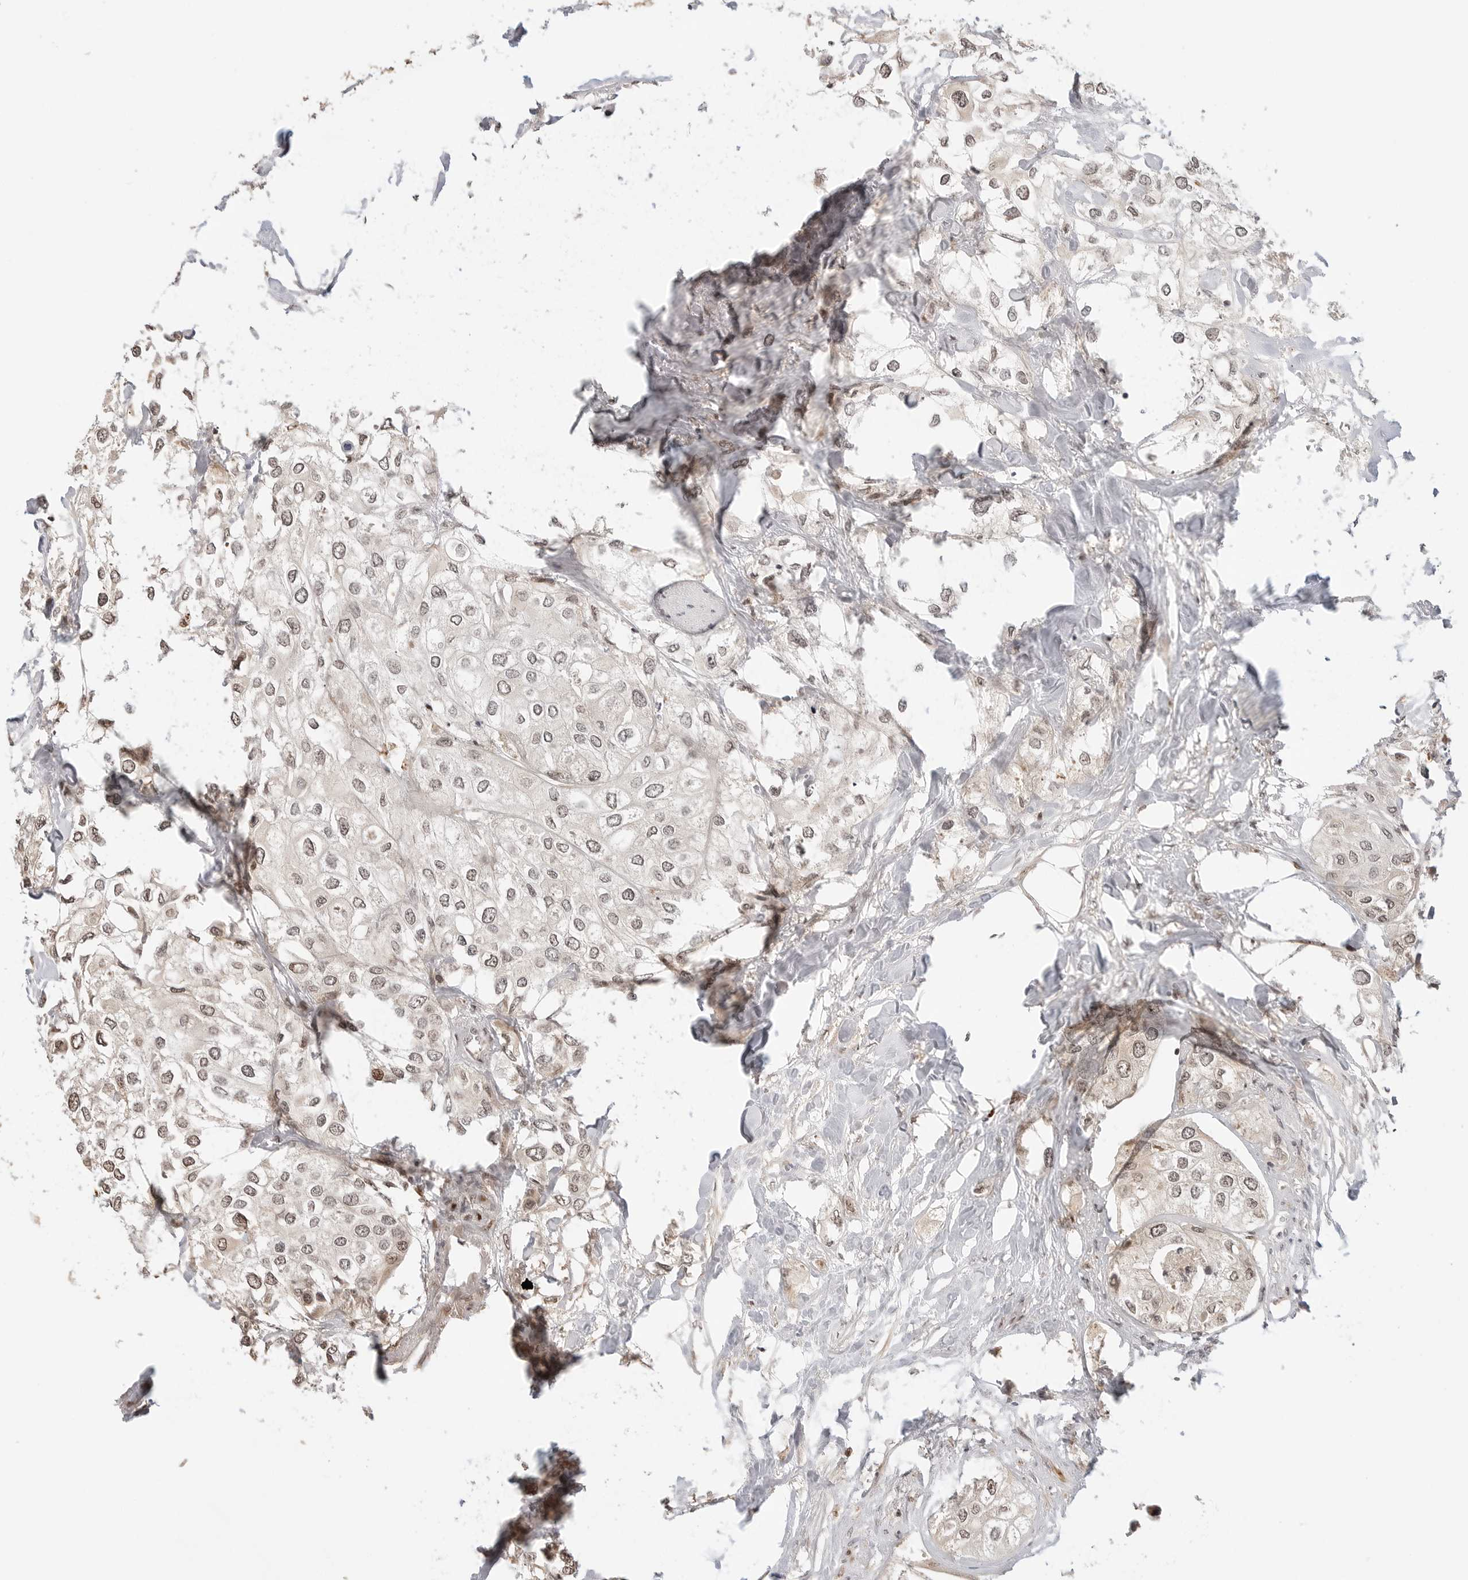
{"staining": {"intensity": "weak", "quantity": "25%-75%", "location": "nuclear"}, "tissue": "urothelial cancer", "cell_type": "Tumor cells", "image_type": "cancer", "snomed": [{"axis": "morphology", "description": "Urothelial carcinoma, High grade"}, {"axis": "topography", "description": "Urinary bladder"}], "caption": "A micrograph showing weak nuclear staining in approximately 25%-75% of tumor cells in urothelial carcinoma (high-grade), as visualized by brown immunohistochemical staining.", "gene": "GEM", "patient": {"sex": "male", "age": 64}}